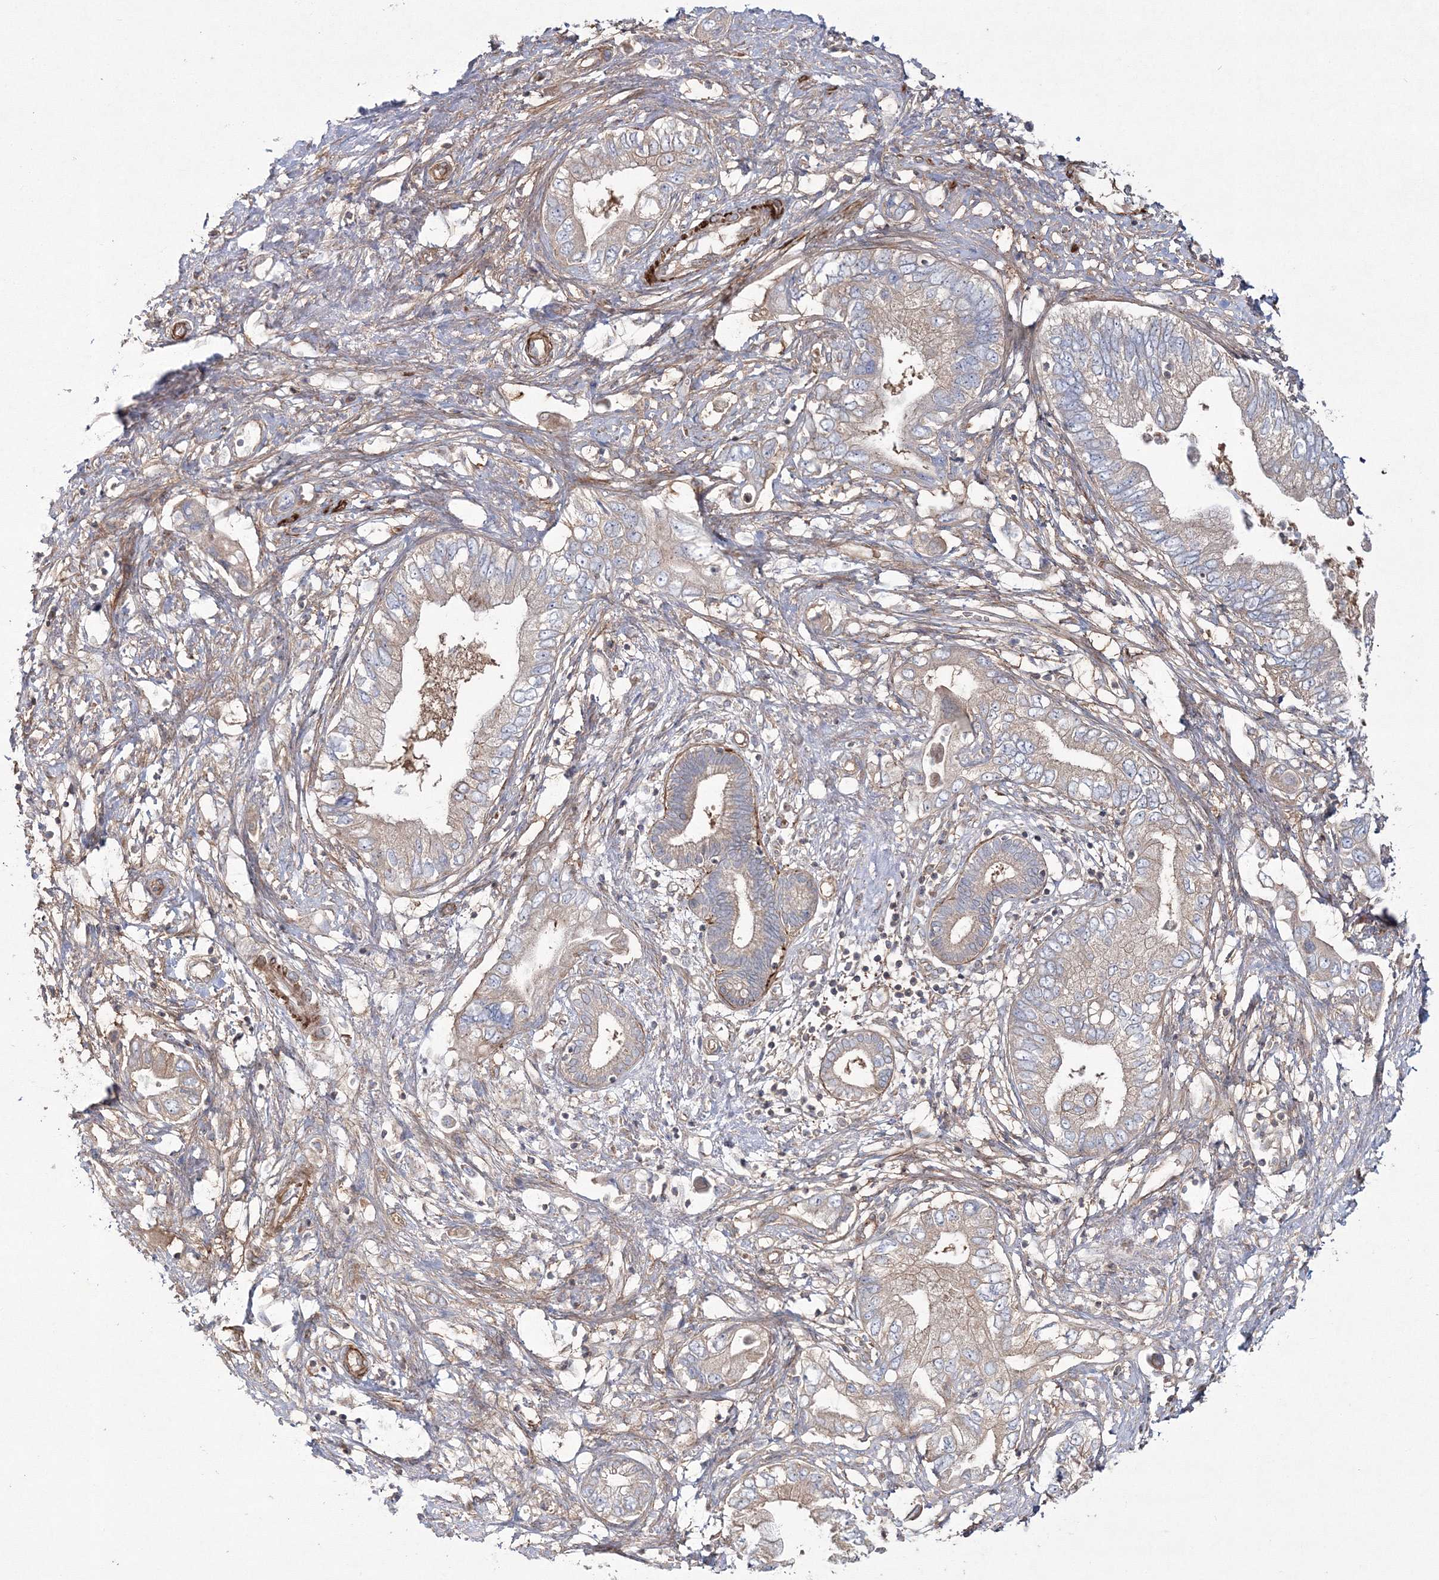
{"staining": {"intensity": "weak", "quantity": "<25%", "location": "cytoplasmic/membranous"}, "tissue": "pancreatic cancer", "cell_type": "Tumor cells", "image_type": "cancer", "snomed": [{"axis": "morphology", "description": "Adenocarcinoma, NOS"}, {"axis": "topography", "description": "Pancreas"}], "caption": "This is an IHC histopathology image of human pancreatic cancer (adenocarcinoma). There is no positivity in tumor cells.", "gene": "ZSWIM6", "patient": {"sex": "female", "age": 73}}